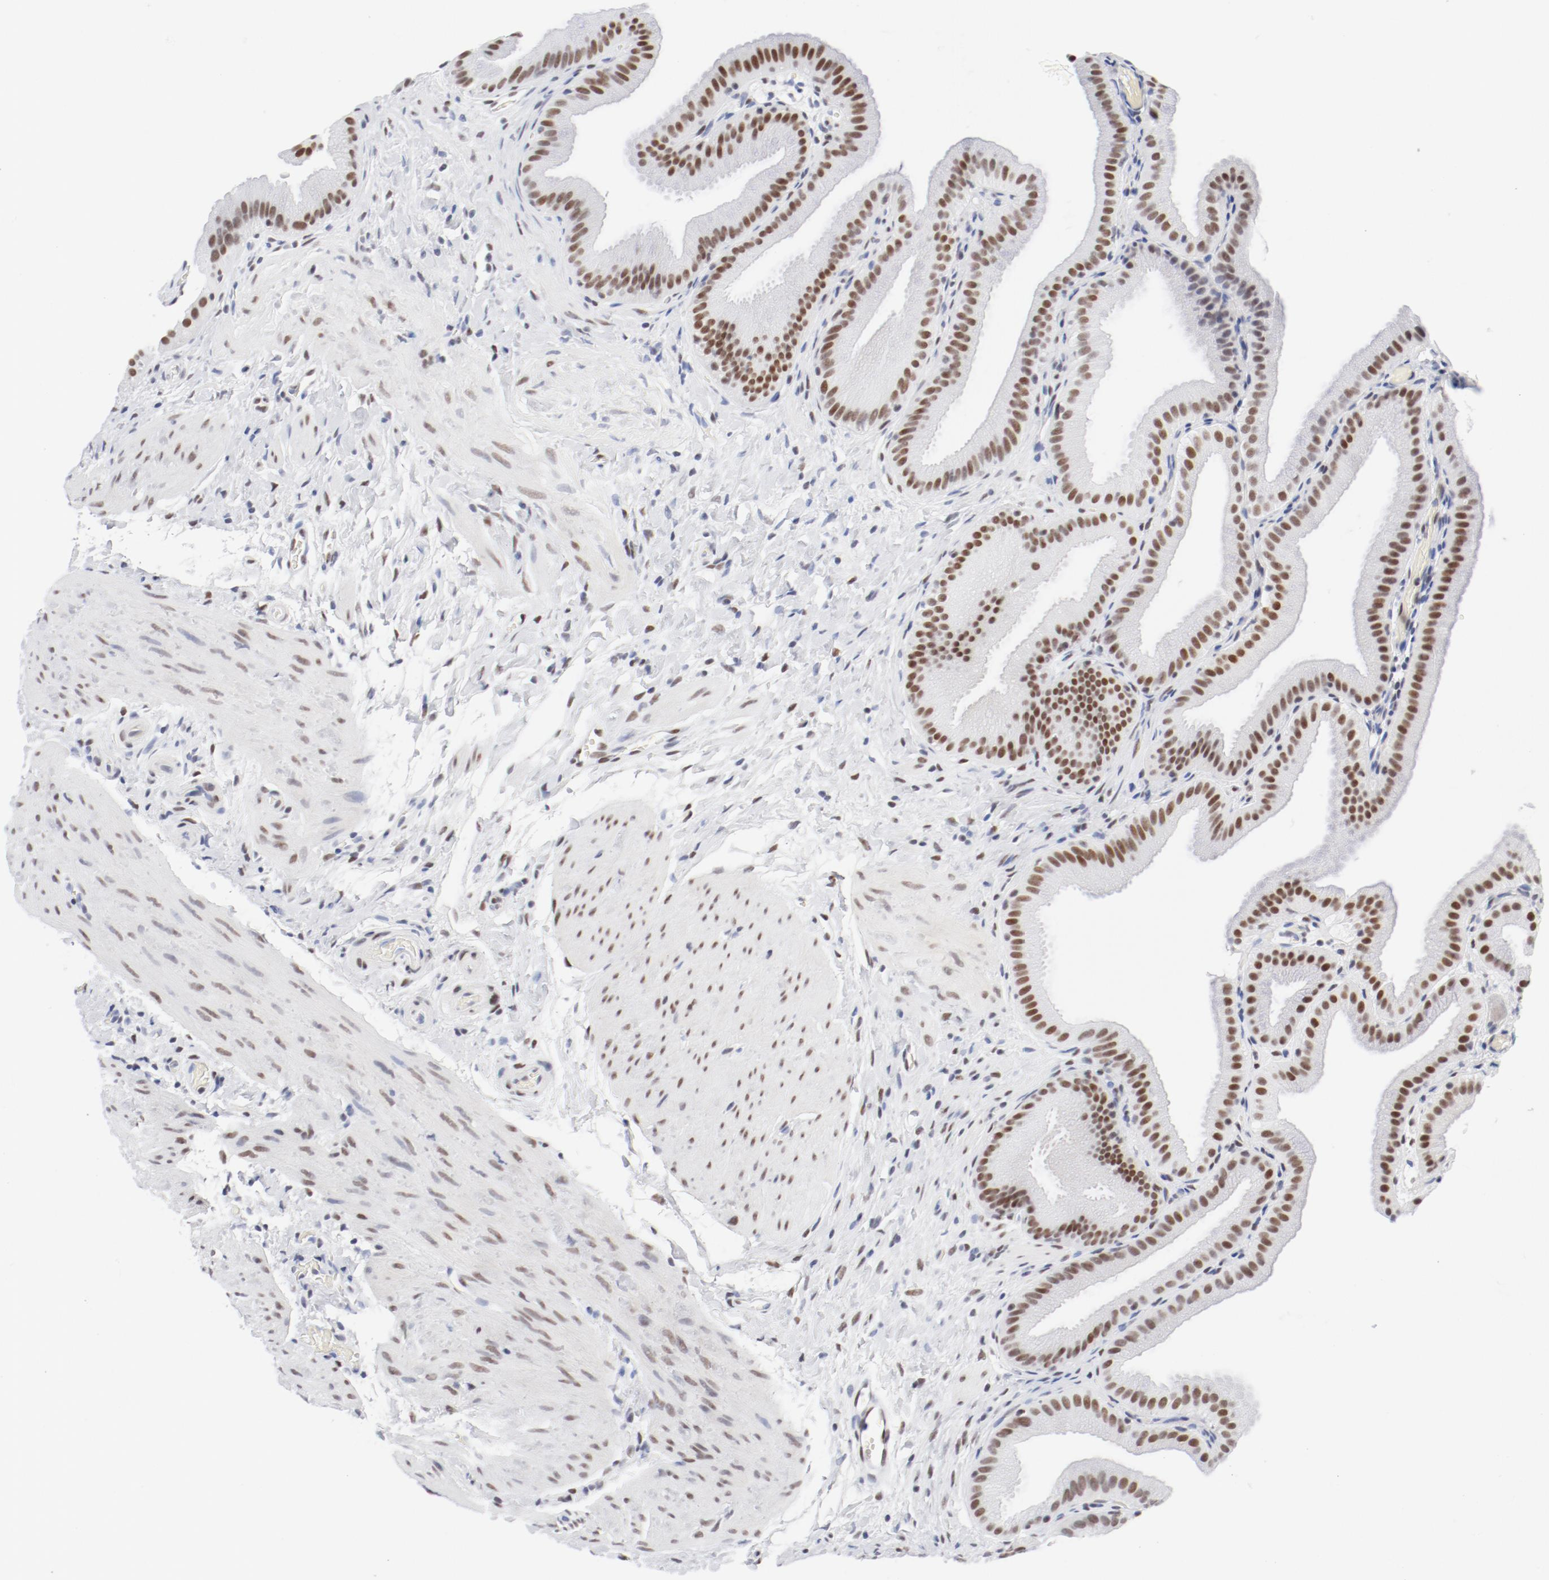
{"staining": {"intensity": "moderate", "quantity": ">75%", "location": "nuclear"}, "tissue": "gallbladder", "cell_type": "Glandular cells", "image_type": "normal", "snomed": [{"axis": "morphology", "description": "Normal tissue, NOS"}, {"axis": "topography", "description": "Gallbladder"}], "caption": "IHC (DAB) staining of benign human gallbladder displays moderate nuclear protein expression in approximately >75% of glandular cells. The protein is shown in brown color, while the nuclei are stained blue.", "gene": "ATF2", "patient": {"sex": "female", "age": 63}}